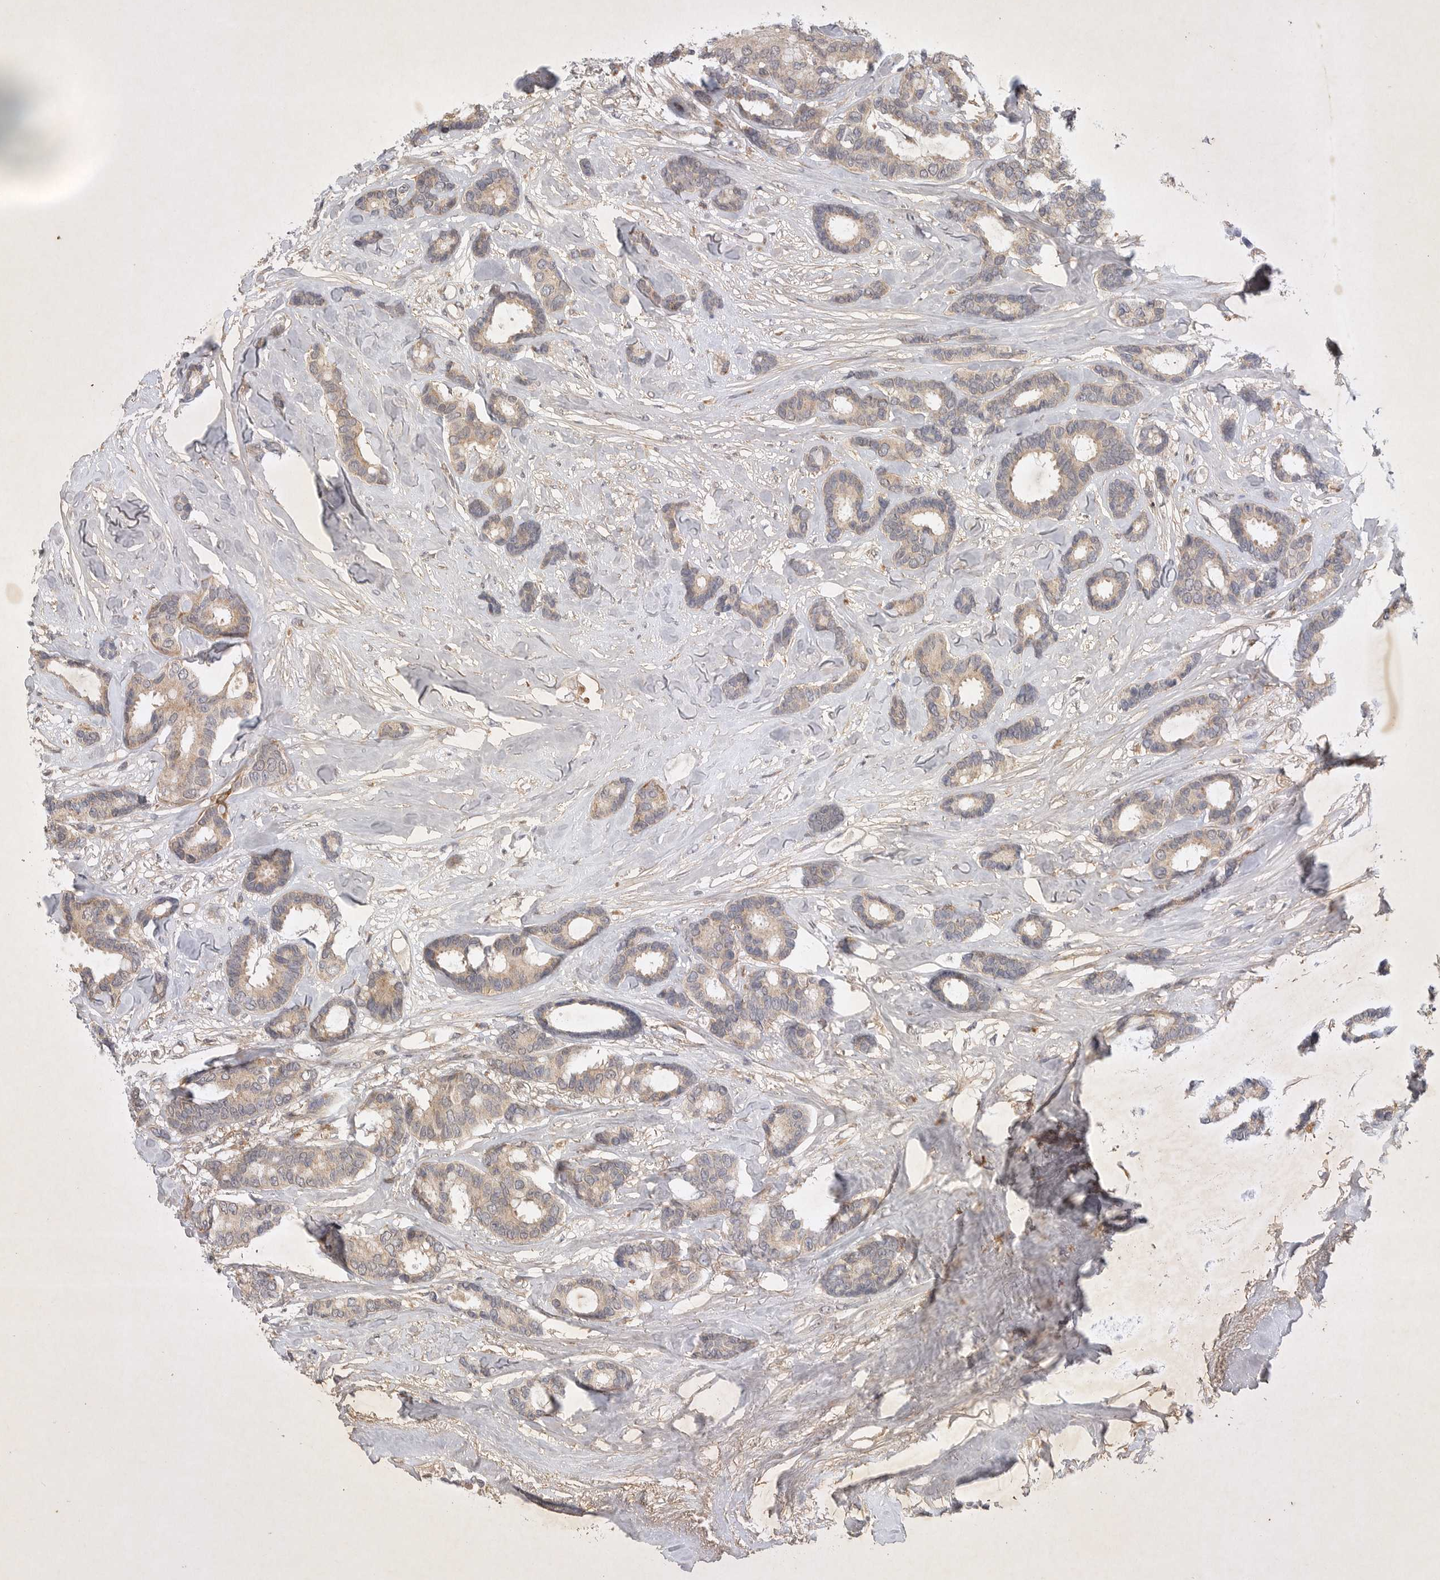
{"staining": {"intensity": "weak", "quantity": ">75%", "location": "cytoplasmic/membranous"}, "tissue": "breast cancer", "cell_type": "Tumor cells", "image_type": "cancer", "snomed": [{"axis": "morphology", "description": "Duct carcinoma"}, {"axis": "topography", "description": "Breast"}], "caption": "The micrograph displays immunohistochemical staining of invasive ductal carcinoma (breast). There is weak cytoplasmic/membranous expression is seen in about >75% of tumor cells.", "gene": "PTPDC1", "patient": {"sex": "female", "age": 87}}